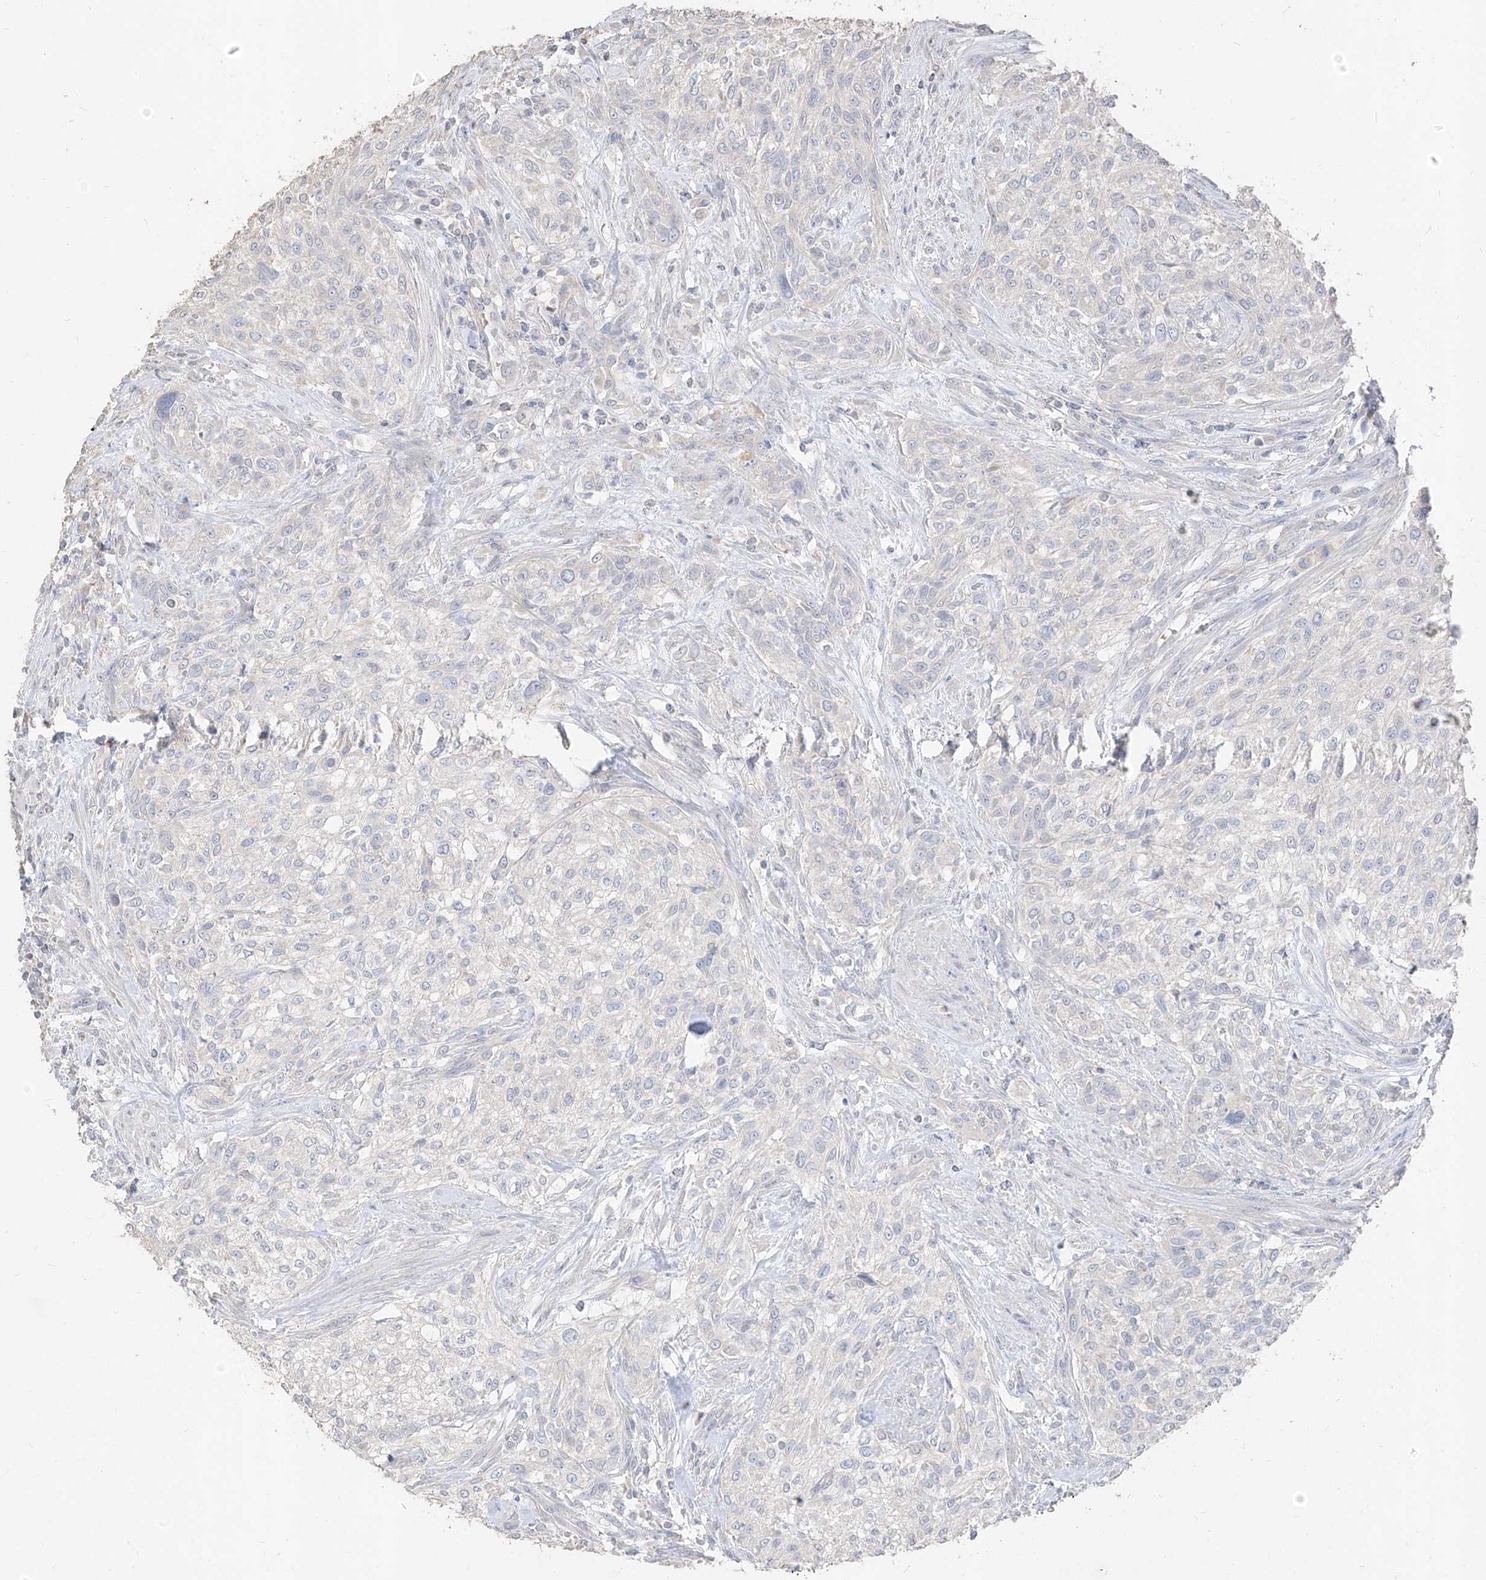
{"staining": {"intensity": "negative", "quantity": "none", "location": "none"}, "tissue": "urothelial cancer", "cell_type": "Tumor cells", "image_type": "cancer", "snomed": [{"axis": "morphology", "description": "Urothelial carcinoma, High grade"}, {"axis": "topography", "description": "Urinary bladder"}], "caption": "The IHC photomicrograph has no significant staining in tumor cells of urothelial cancer tissue.", "gene": "ZZEF1", "patient": {"sex": "male", "age": 35}}